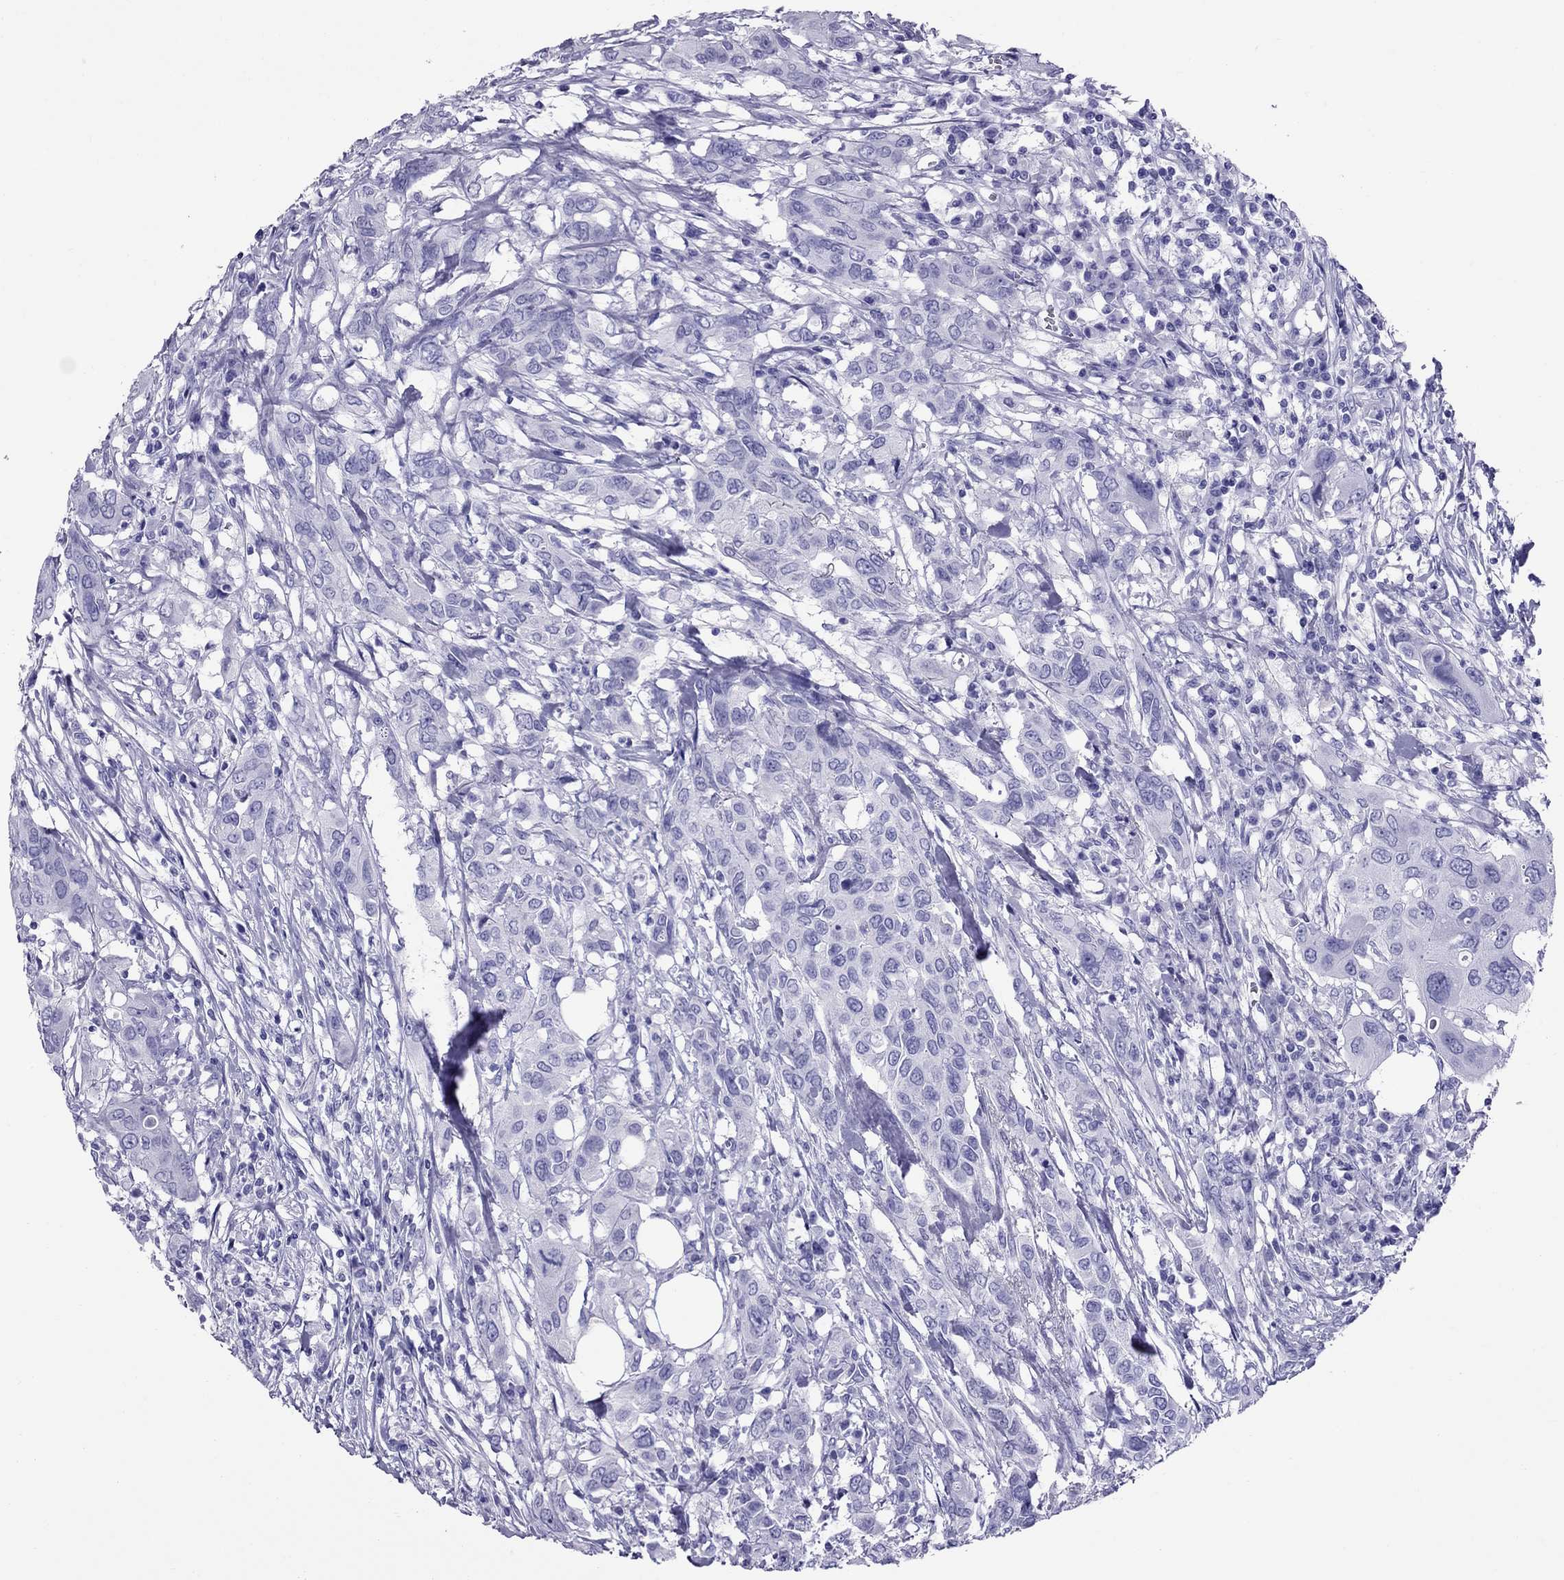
{"staining": {"intensity": "negative", "quantity": "none", "location": "none"}, "tissue": "urothelial cancer", "cell_type": "Tumor cells", "image_type": "cancer", "snomed": [{"axis": "morphology", "description": "Urothelial carcinoma, NOS"}, {"axis": "morphology", "description": "Urothelial carcinoma, High grade"}, {"axis": "topography", "description": "Urinary bladder"}], "caption": "An immunohistochemistry image of transitional cell carcinoma is shown. There is no staining in tumor cells of transitional cell carcinoma.", "gene": "AVPR1B", "patient": {"sex": "male", "age": 63}}